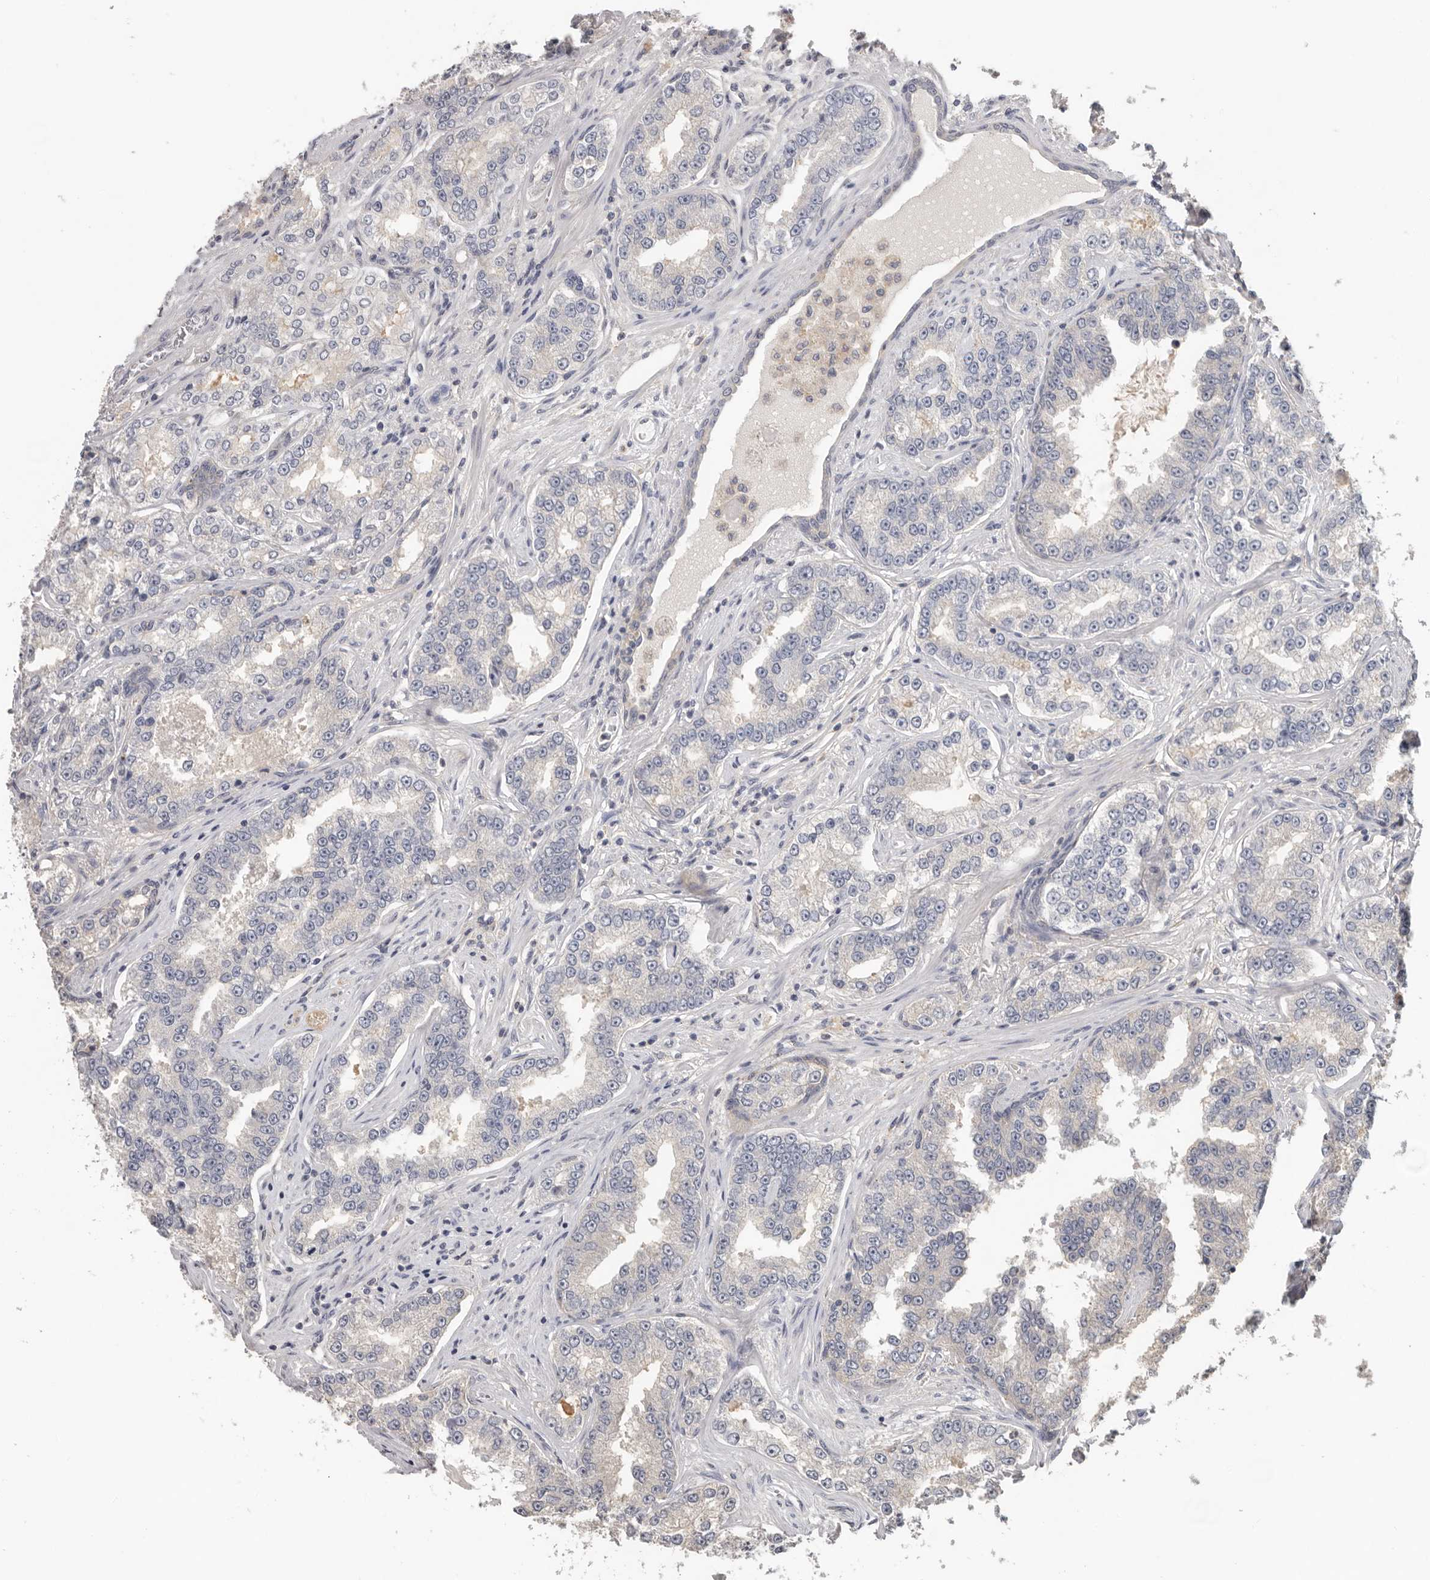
{"staining": {"intensity": "negative", "quantity": "none", "location": "none"}, "tissue": "prostate cancer", "cell_type": "Tumor cells", "image_type": "cancer", "snomed": [{"axis": "morphology", "description": "Normal tissue, NOS"}, {"axis": "morphology", "description": "Adenocarcinoma, High grade"}, {"axis": "topography", "description": "Prostate"}], "caption": "There is no significant staining in tumor cells of prostate cancer (high-grade adenocarcinoma). (Stains: DAB (3,3'-diaminobenzidine) immunohistochemistry with hematoxylin counter stain, Microscopy: brightfield microscopy at high magnification).", "gene": "WDTC1", "patient": {"sex": "male", "age": 83}}